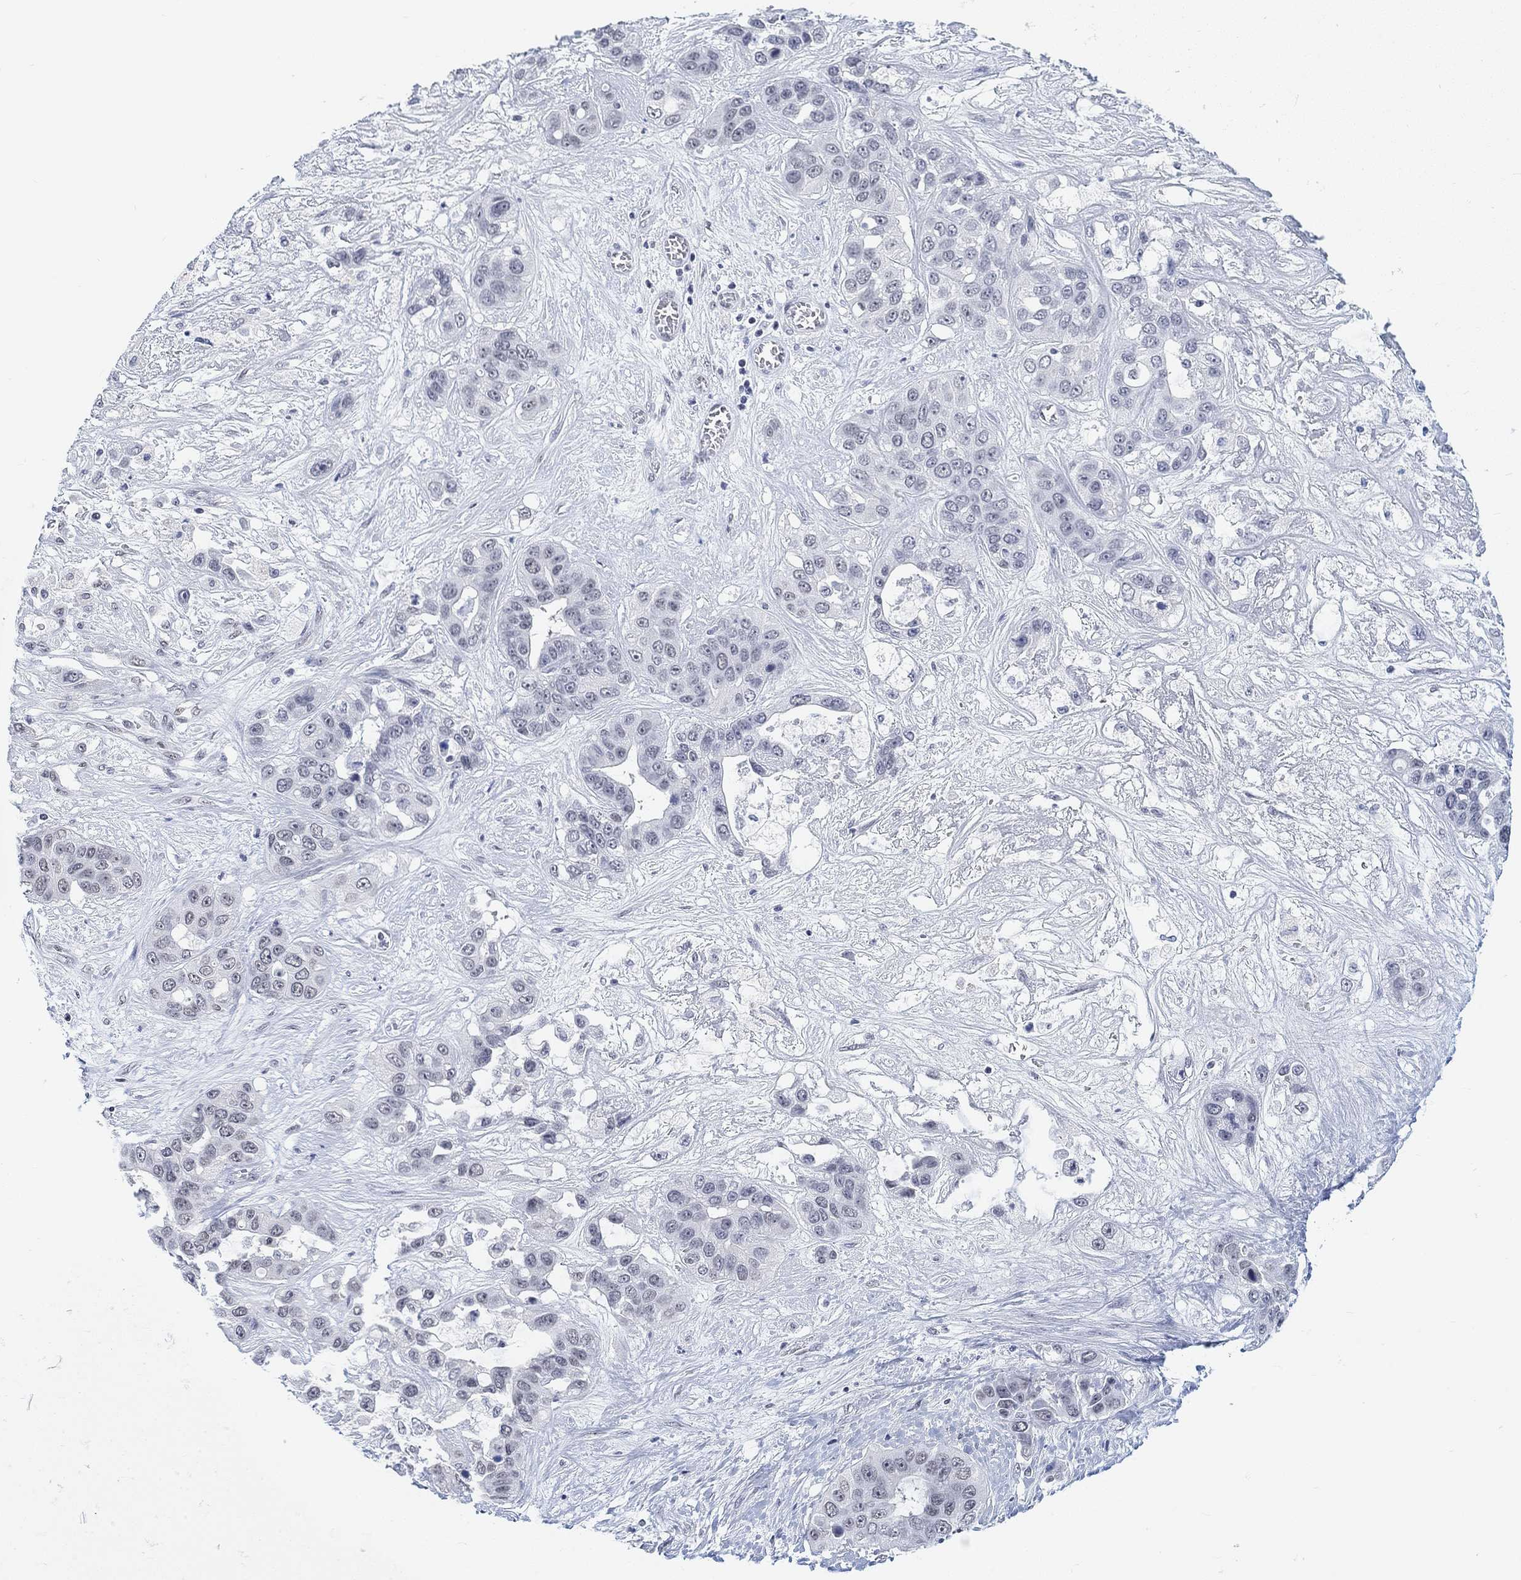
{"staining": {"intensity": "negative", "quantity": "none", "location": "none"}, "tissue": "liver cancer", "cell_type": "Tumor cells", "image_type": "cancer", "snomed": [{"axis": "morphology", "description": "Cholangiocarcinoma"}, {"axis": "topography", "description": "Liver"}], "caption": "Immunohistochemistry of human liver cancer exhibits no staining in tumor cells. (Brightfield microscopy of DAB immunohistochemistry (IHC) at high magnification).", "gene": "PURG", "patient": {"sex": "female", "age": 52}}